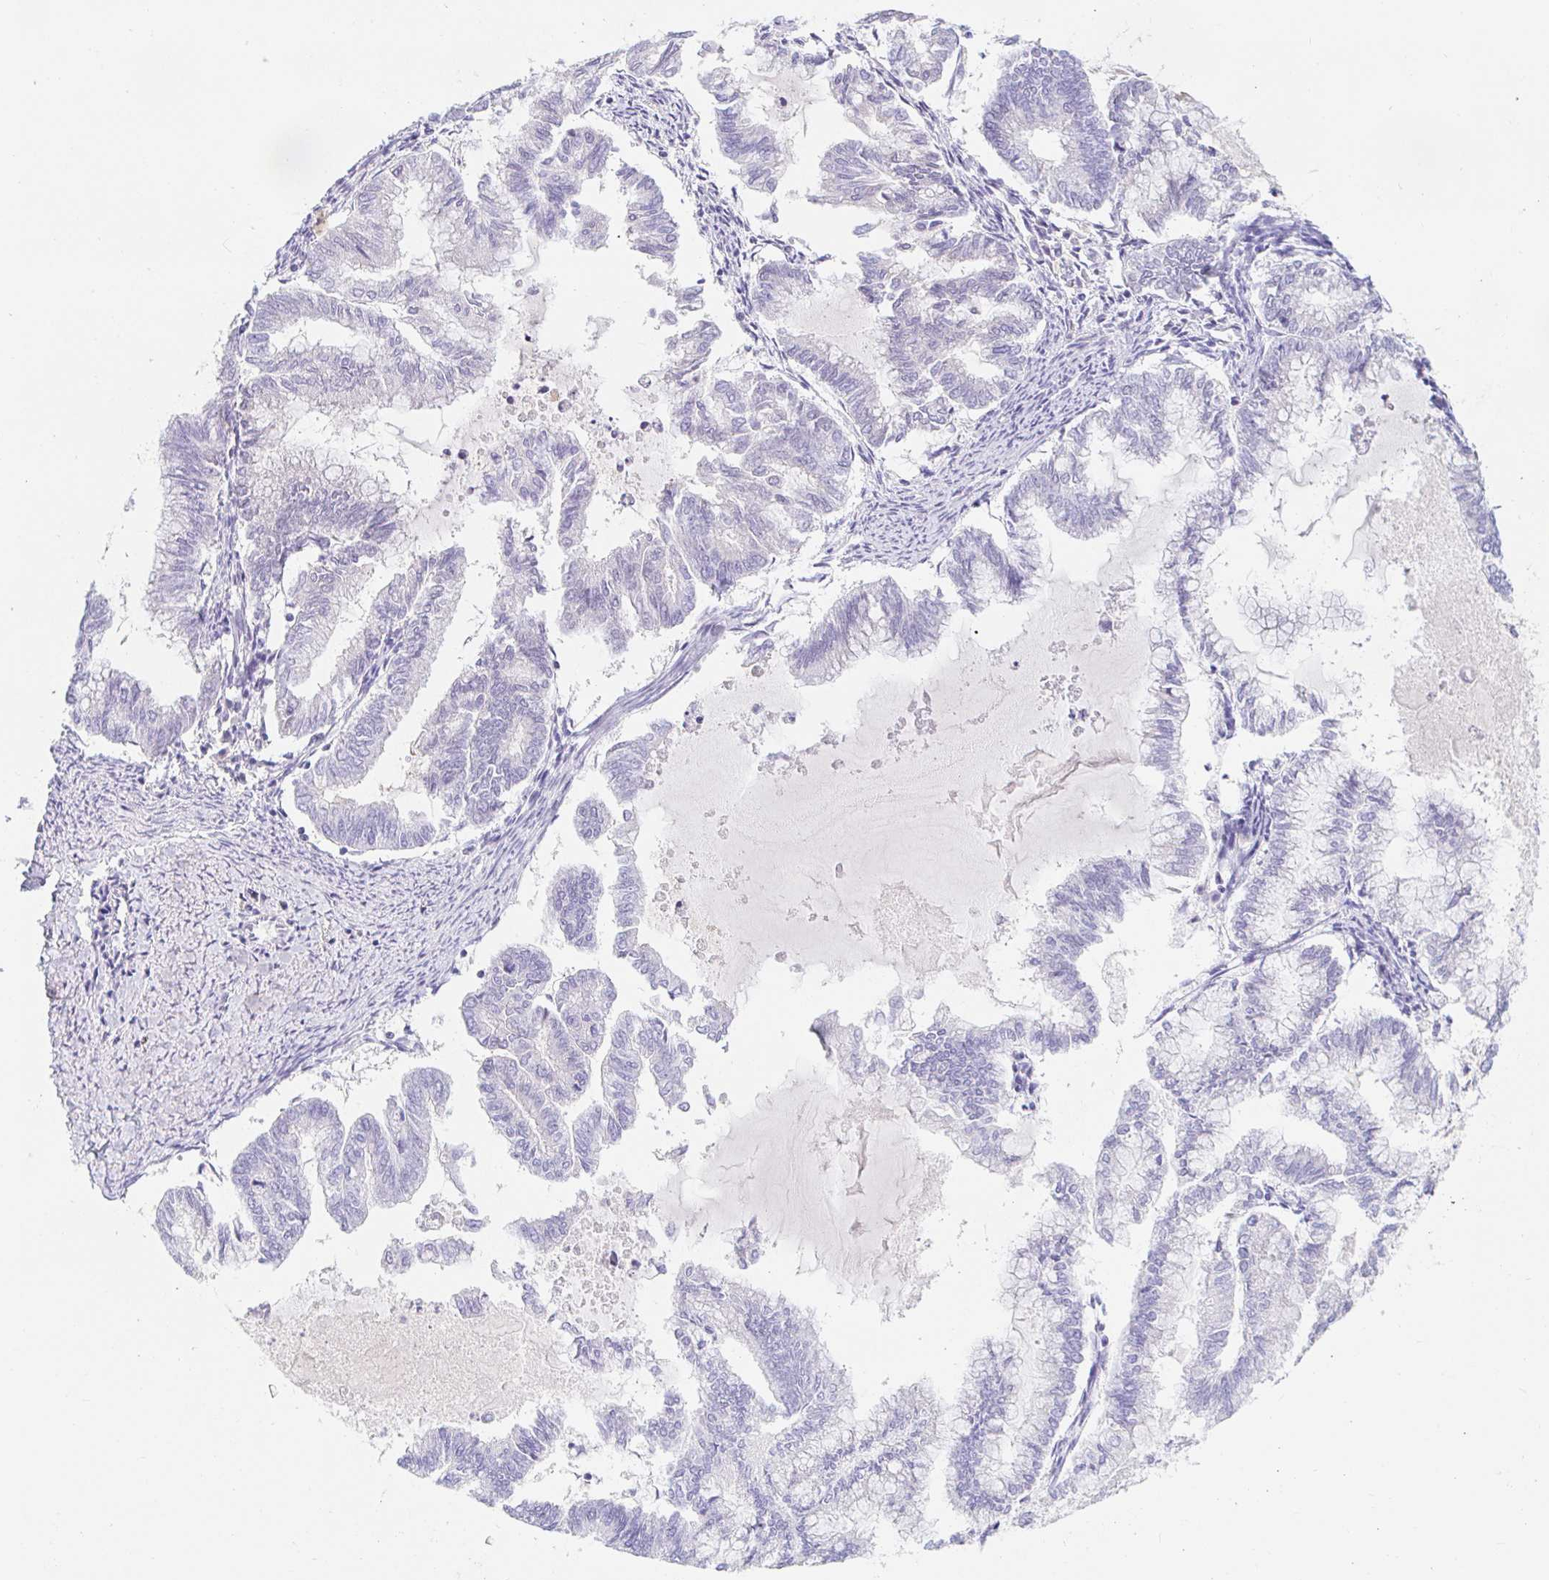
{"staining": {"intensity": "negative", "quantity": "none", "location": "none"}, "tissue": "endometrial cancer", "cell_type": "Tumor cells", "image_type": "cancer", "snomed": [{"axis": "morphology", "description": "Adenocarcinoma, NOS"}, {"axis": "topography", "description": "Endometrium"}], "caption": "DAB immunohistochemical staining of endometrial cancer (adenocarcinoma) shows no significant positivity in tumor cells. The staining is performed using DAB brown chromogen with nuclei counter-stained in using hematoxylin.", "gene": "TEX44", "patient": {"sex": "female", "age": 79}}